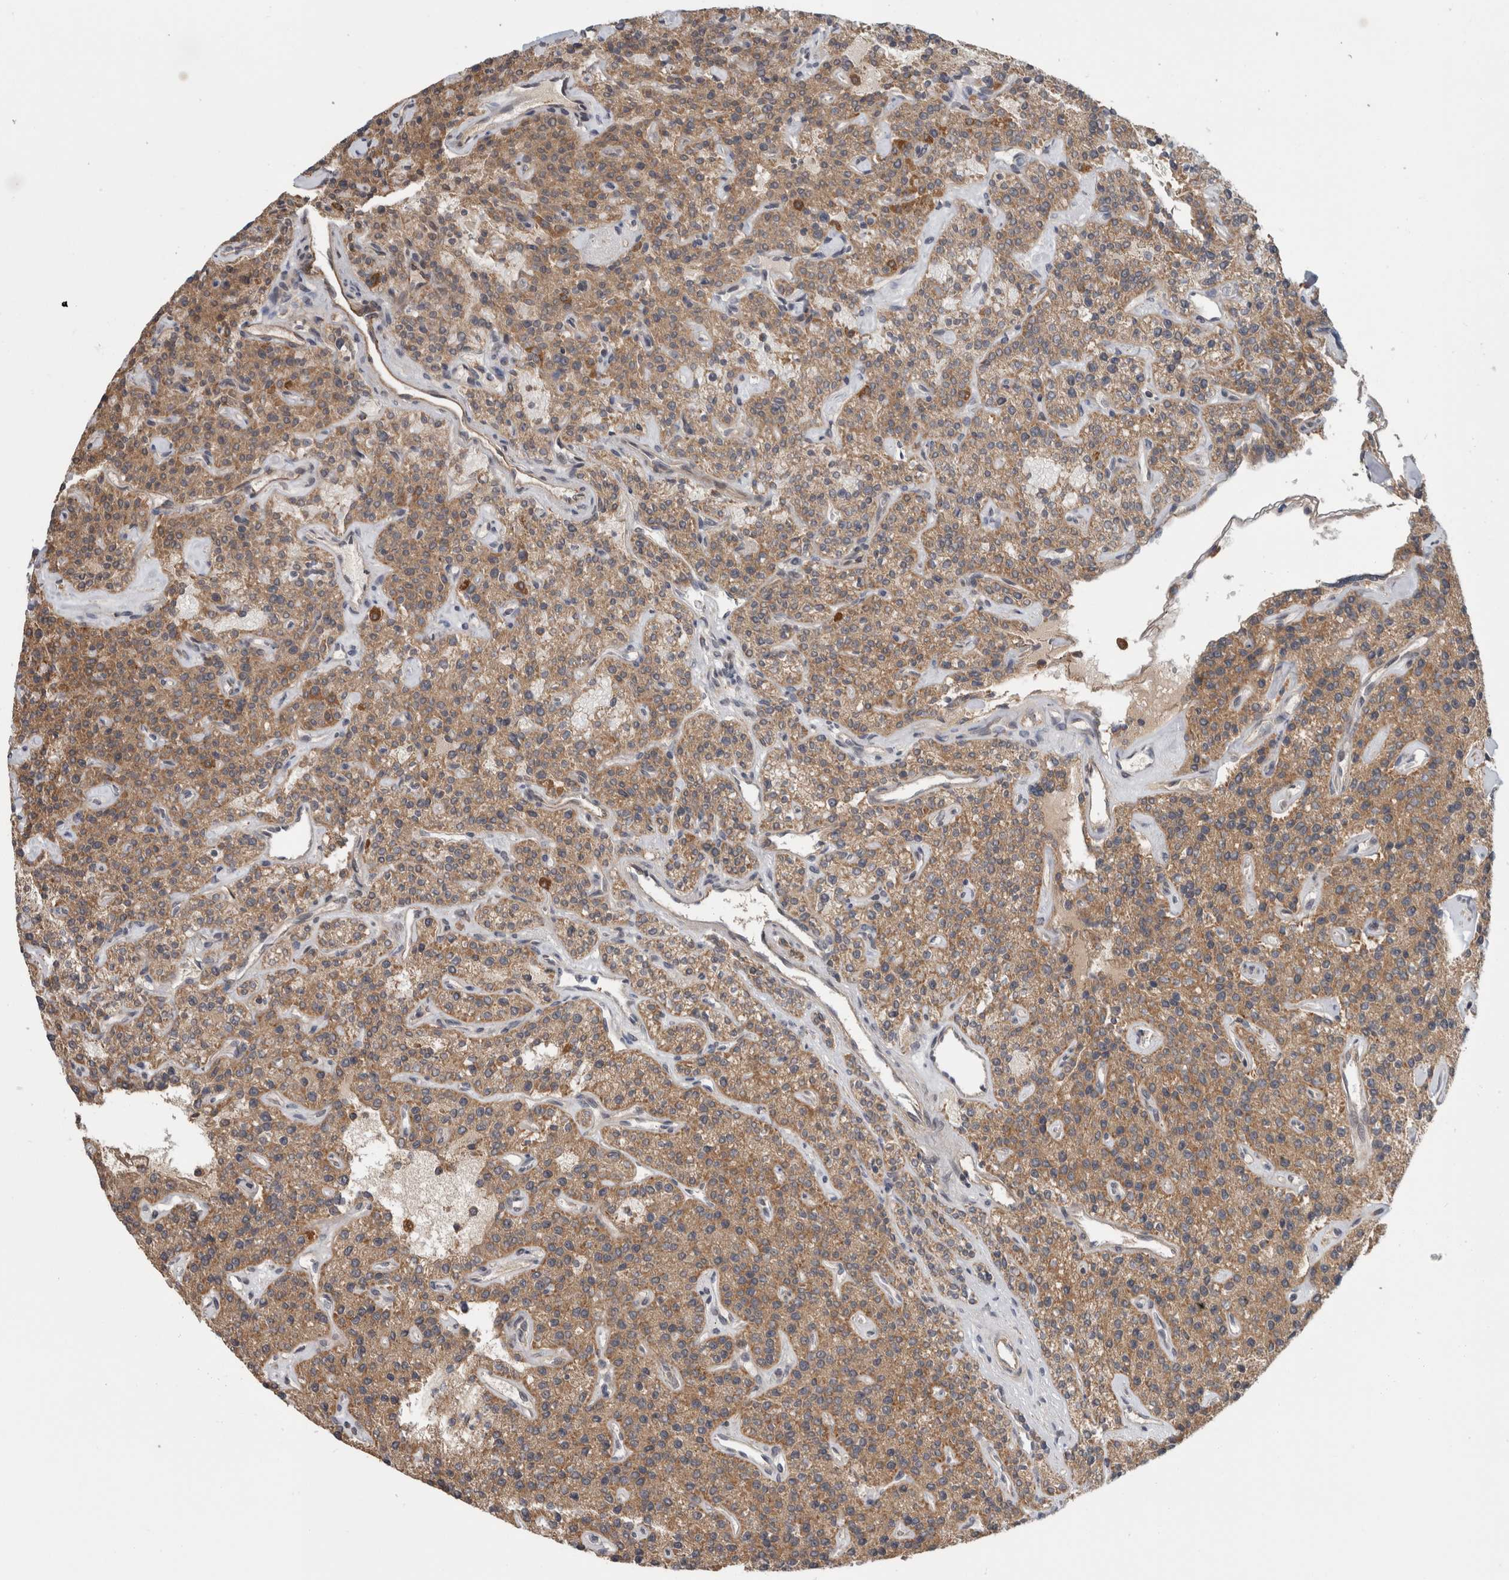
{"staining": {"intensity": "moderate", "quantity": ">75%", "location": "cytoplasmic/membranous"}, "tissue": "parathyroid gland", "cell_type": "Glandular cells", "image_type": "normal", "snomed": [{"axis": "morphology", "description": "Normal tissue, NOS"}, {"axis": "topography", "description": "Parathyroid gland"}], "caption": "Moderate cytoplasmic/membranous protein expression is appreciated in about >75% of glandular cells in parathyroid gland. (Stains: DAB in brown, nuclei in blue, Microscopy: brightfield microscopy at high magnification).", "gene": "ADGRL3", "patient": {"sex": "male", "age": 46}}